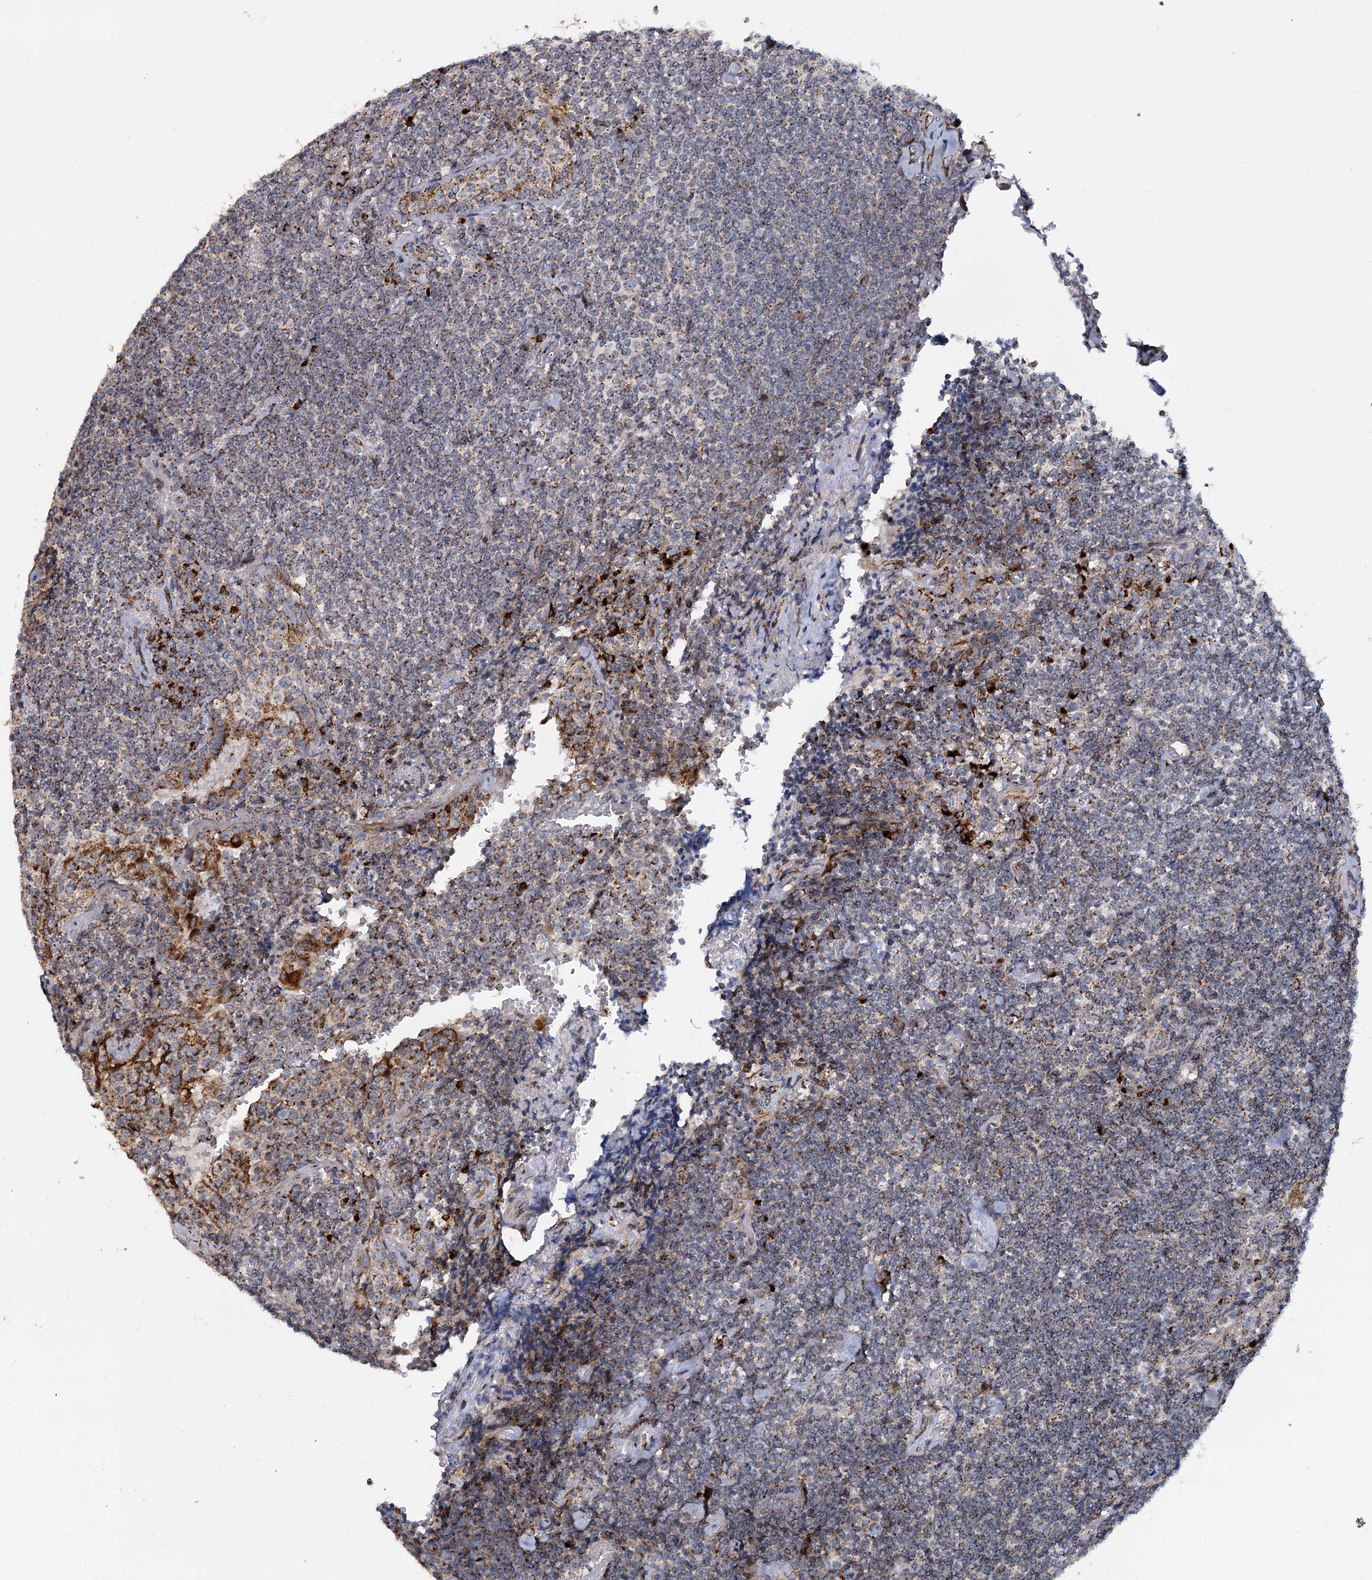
{"staining": {"intensity": "weak", "quantity": ">75%", "location": "cytoplasmic/membranous"}, "tissue": "lymphoma", "cell_type": "Tumor cells", "image_type": "cancer", "snomed": [{"axis": "morphology", "description": "Malignant lymphoma, non-Hodgkin's type, Low grade"}, {"axis": "topography", "description": "Lung"}], "caption": "High-magnification brightfield microscopy of lymphoma stained with DAB (brown) and counterstained with hematoxylin (blue). tumor cells exhibit weak cytoplasmic/membranous expression is present in about>75% of cells.", "gene": "SUPT20H", "patient": {"sex": "female", "age": 71}}